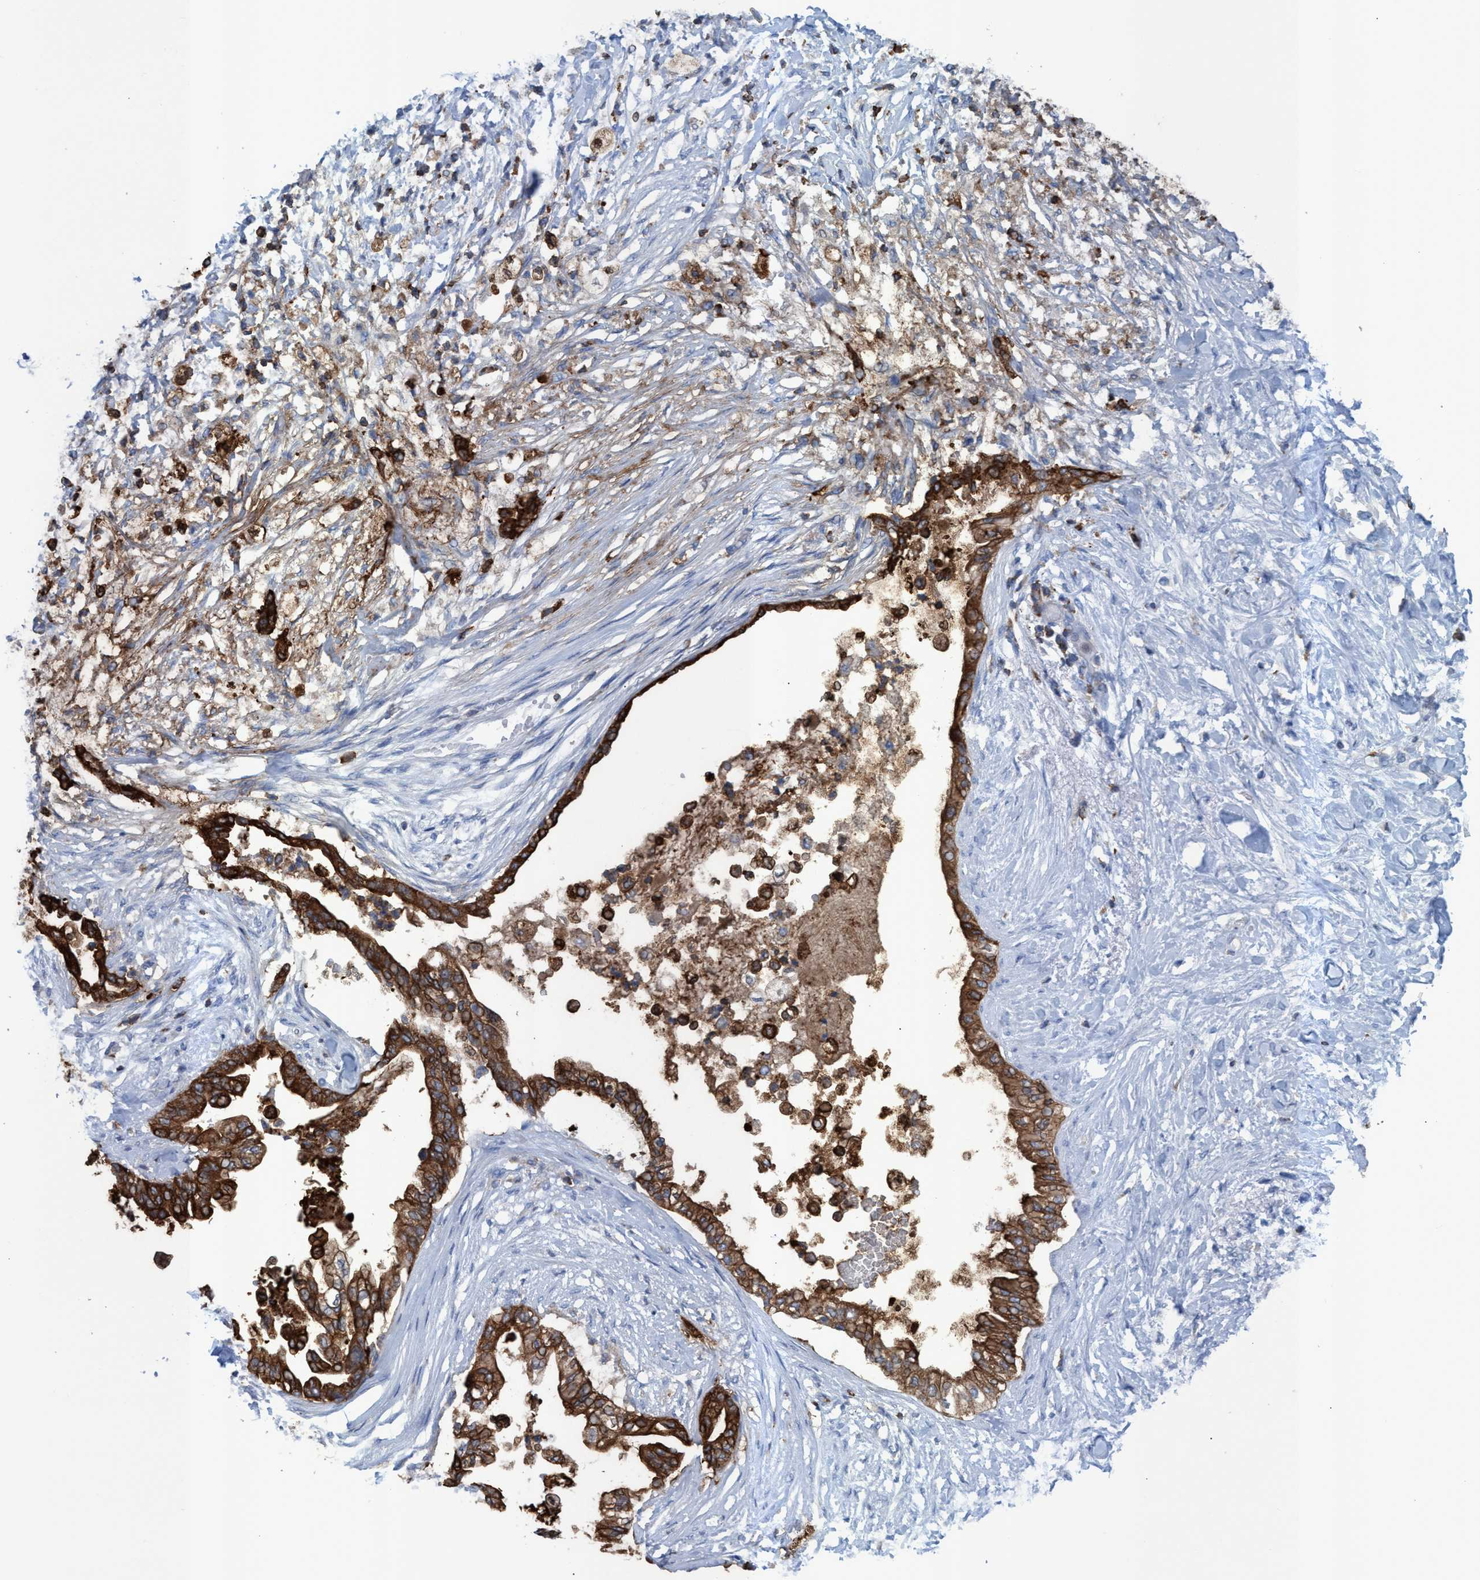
{"staining": {"intensity": "strong", "quantity": ">75%", "location": "cytoplasmic/membranous"}, "tissue": "pancreatic cancer", "cell_type": "Tumor cells", "image_type": "cancer", "snomed": [{"axis": "morphology", "description": "Normal tissue, NOS"}, {"axis": "morphology", "description": "Adenocarcinoma, NOS"}, {"axis": "topography", "description": "Pancreas"}, {"axis": "topography", "description": "Duodenum"}], "caption": "A high amount of strong cytoplasmic/membranous positivity is present in approximately >75% of tumor cells in adenocarcinoma (pancreatic) tissue. The protein of interest is shown in brown color, while the nuclei are stained blue.", "gene": "EZR", "patient": {"sex": "female", "age": 60}}